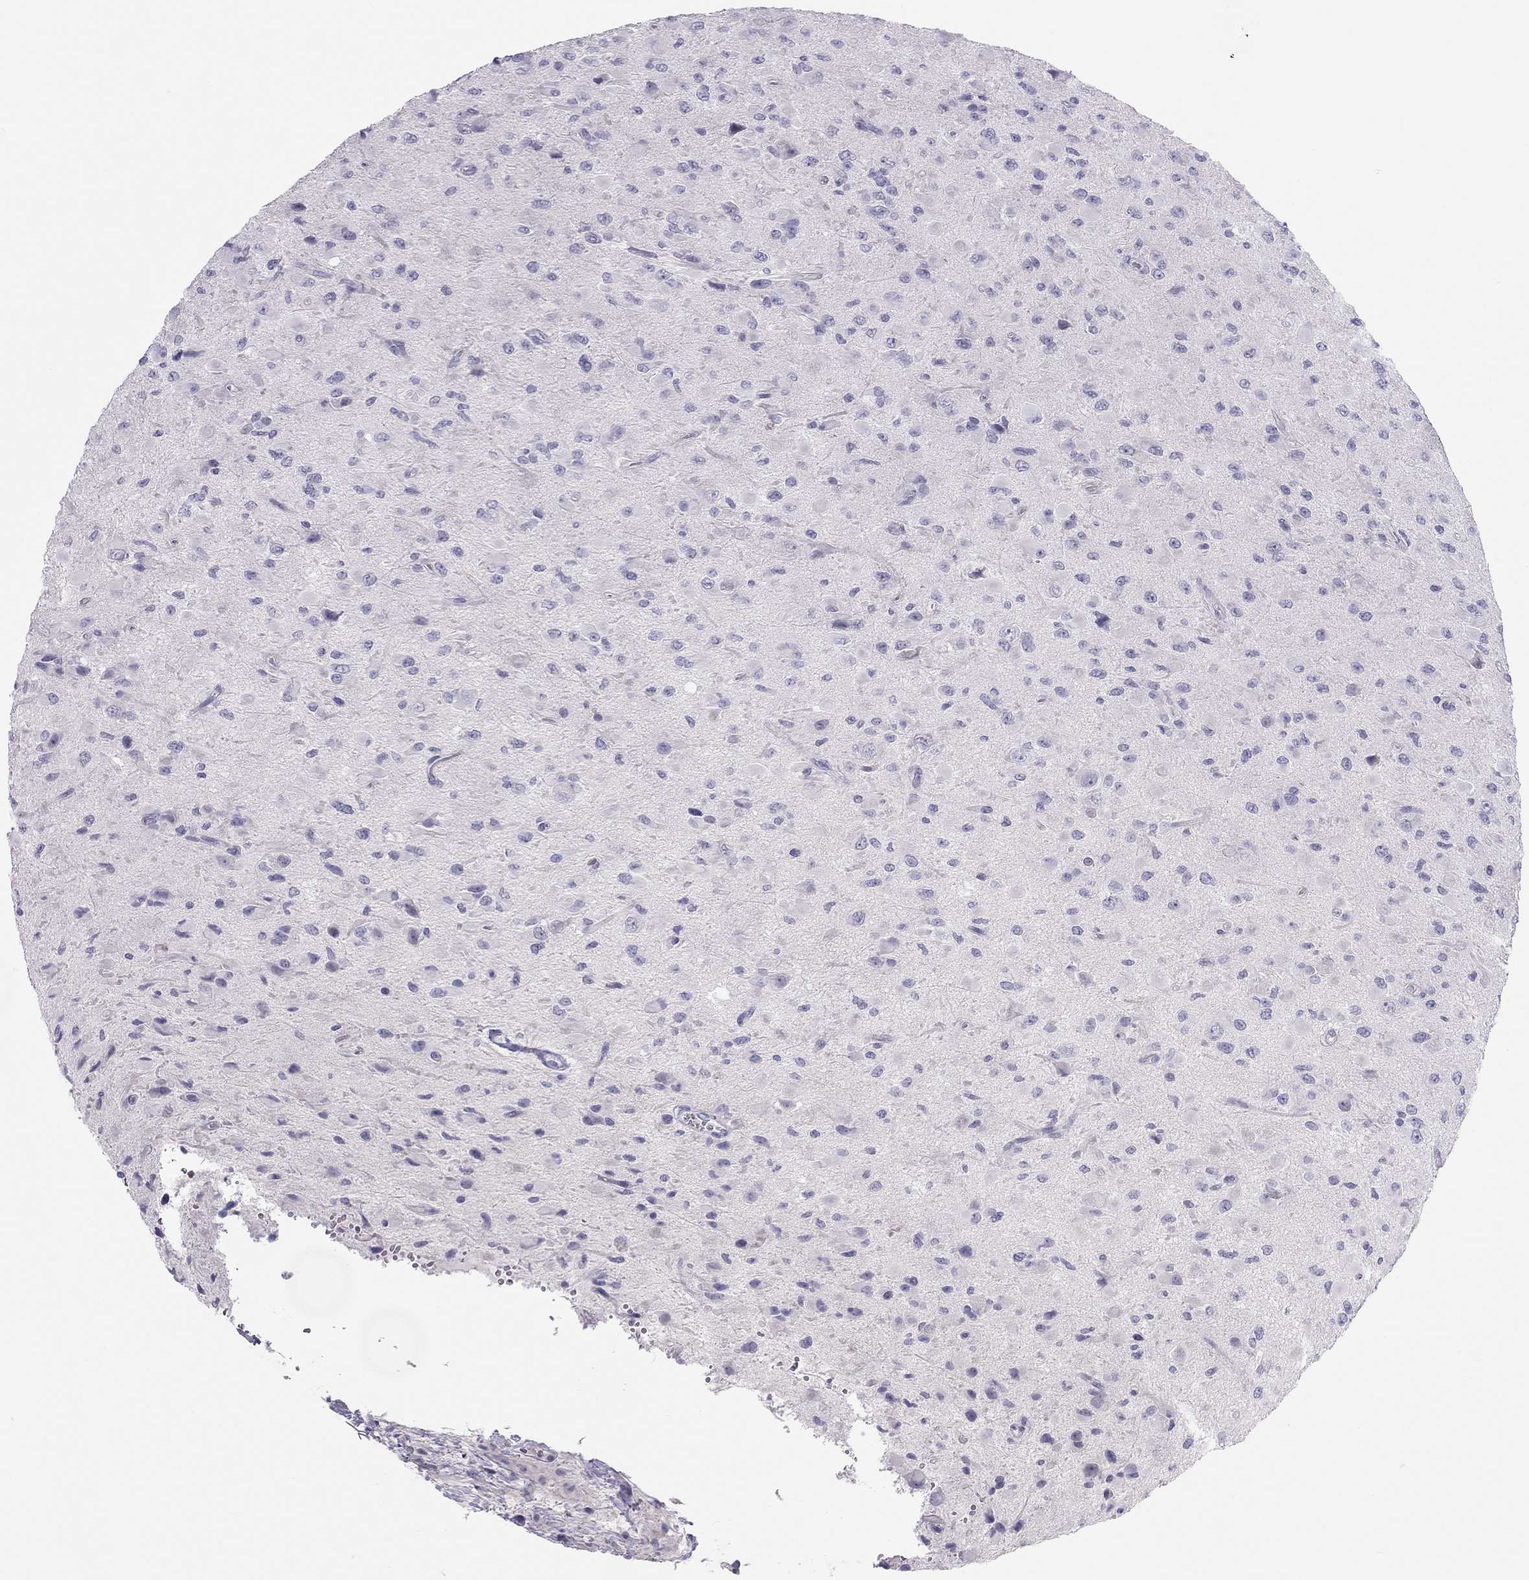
{"staining": {"intensity": "negative", "quantity": "none", "location": "none"}, "tissue": "glioma", "cell_type": "Tumor cells", "image_type": "cancer", "snomed": [{"axis": "morphology", "description": "Glioma, malignant, High grade"}, {"axis": "topography", "description": "Cerebral cortex"}], "caption": "This image is of glioma stained with immunohistochemistry to label a protein in brown with the nuclei are counter-stained blue. There is no expression in tumor cells. (DAB (3,3'-diaminobenzidine) immunohistochemistry with hematoxylin counter stain).", "gene": "SPATA12", "patient": {"sex": "male", "age": 35}}